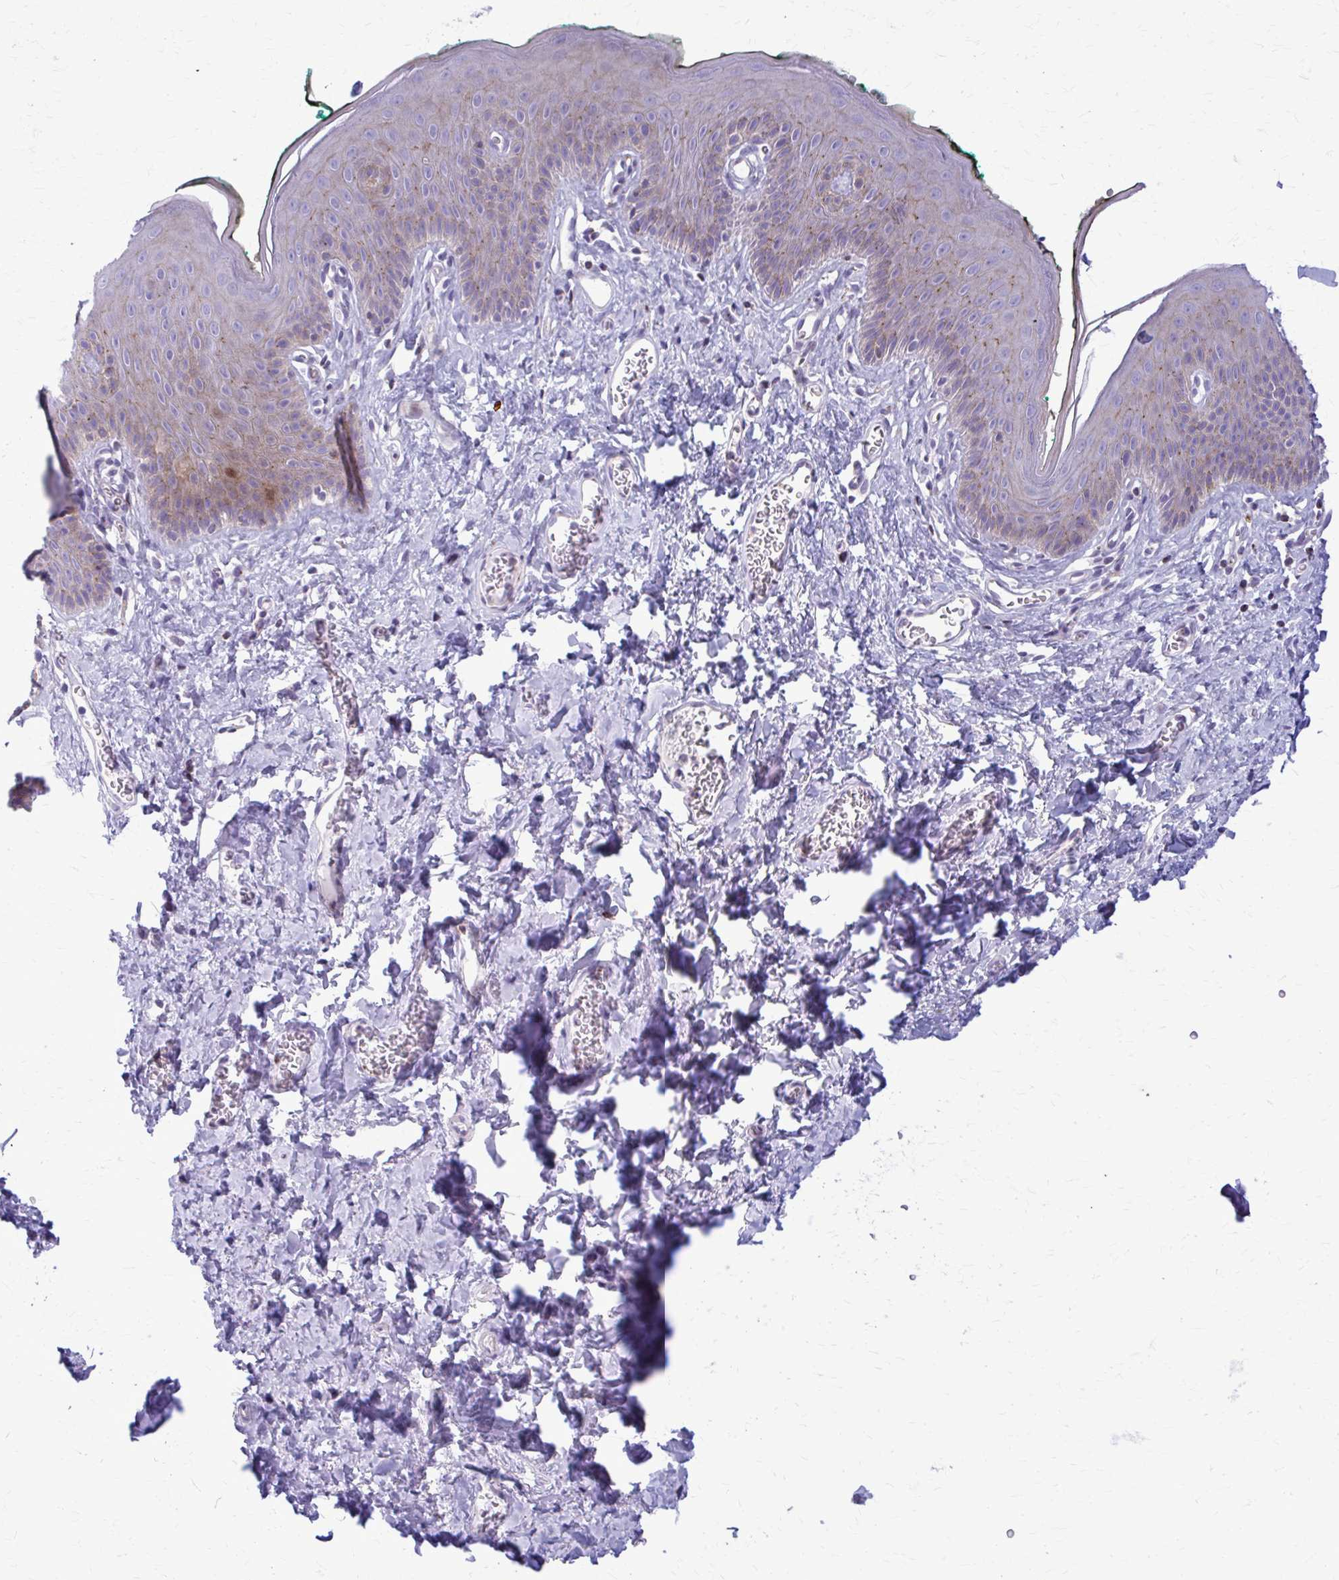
{"staining": {"intensity": "moderate", "quantity": "25%-75%", "location": "cytoplasmic/membranous,nuclear"}, "tissue": "skin", "cell_type": "Epidermal cells", "image_type": "normal", "snomed": [{"axis": "morphology", "description": "Normal tissue, NOS"}, {"axis": "topography", "description": "Vulva"}, {"axis": "topography", "description": "Peripheral nerve tissue"}], "caption": "High-power microscopy captured an immunohistochemistry micrograph of benign skin, revealing moderate cytoplasmic/membranous,nuclear staining in about 25%-75% of epidermal cells.", "gene": "PEDS1", "patient": {"sex": "female", "age": 66}}